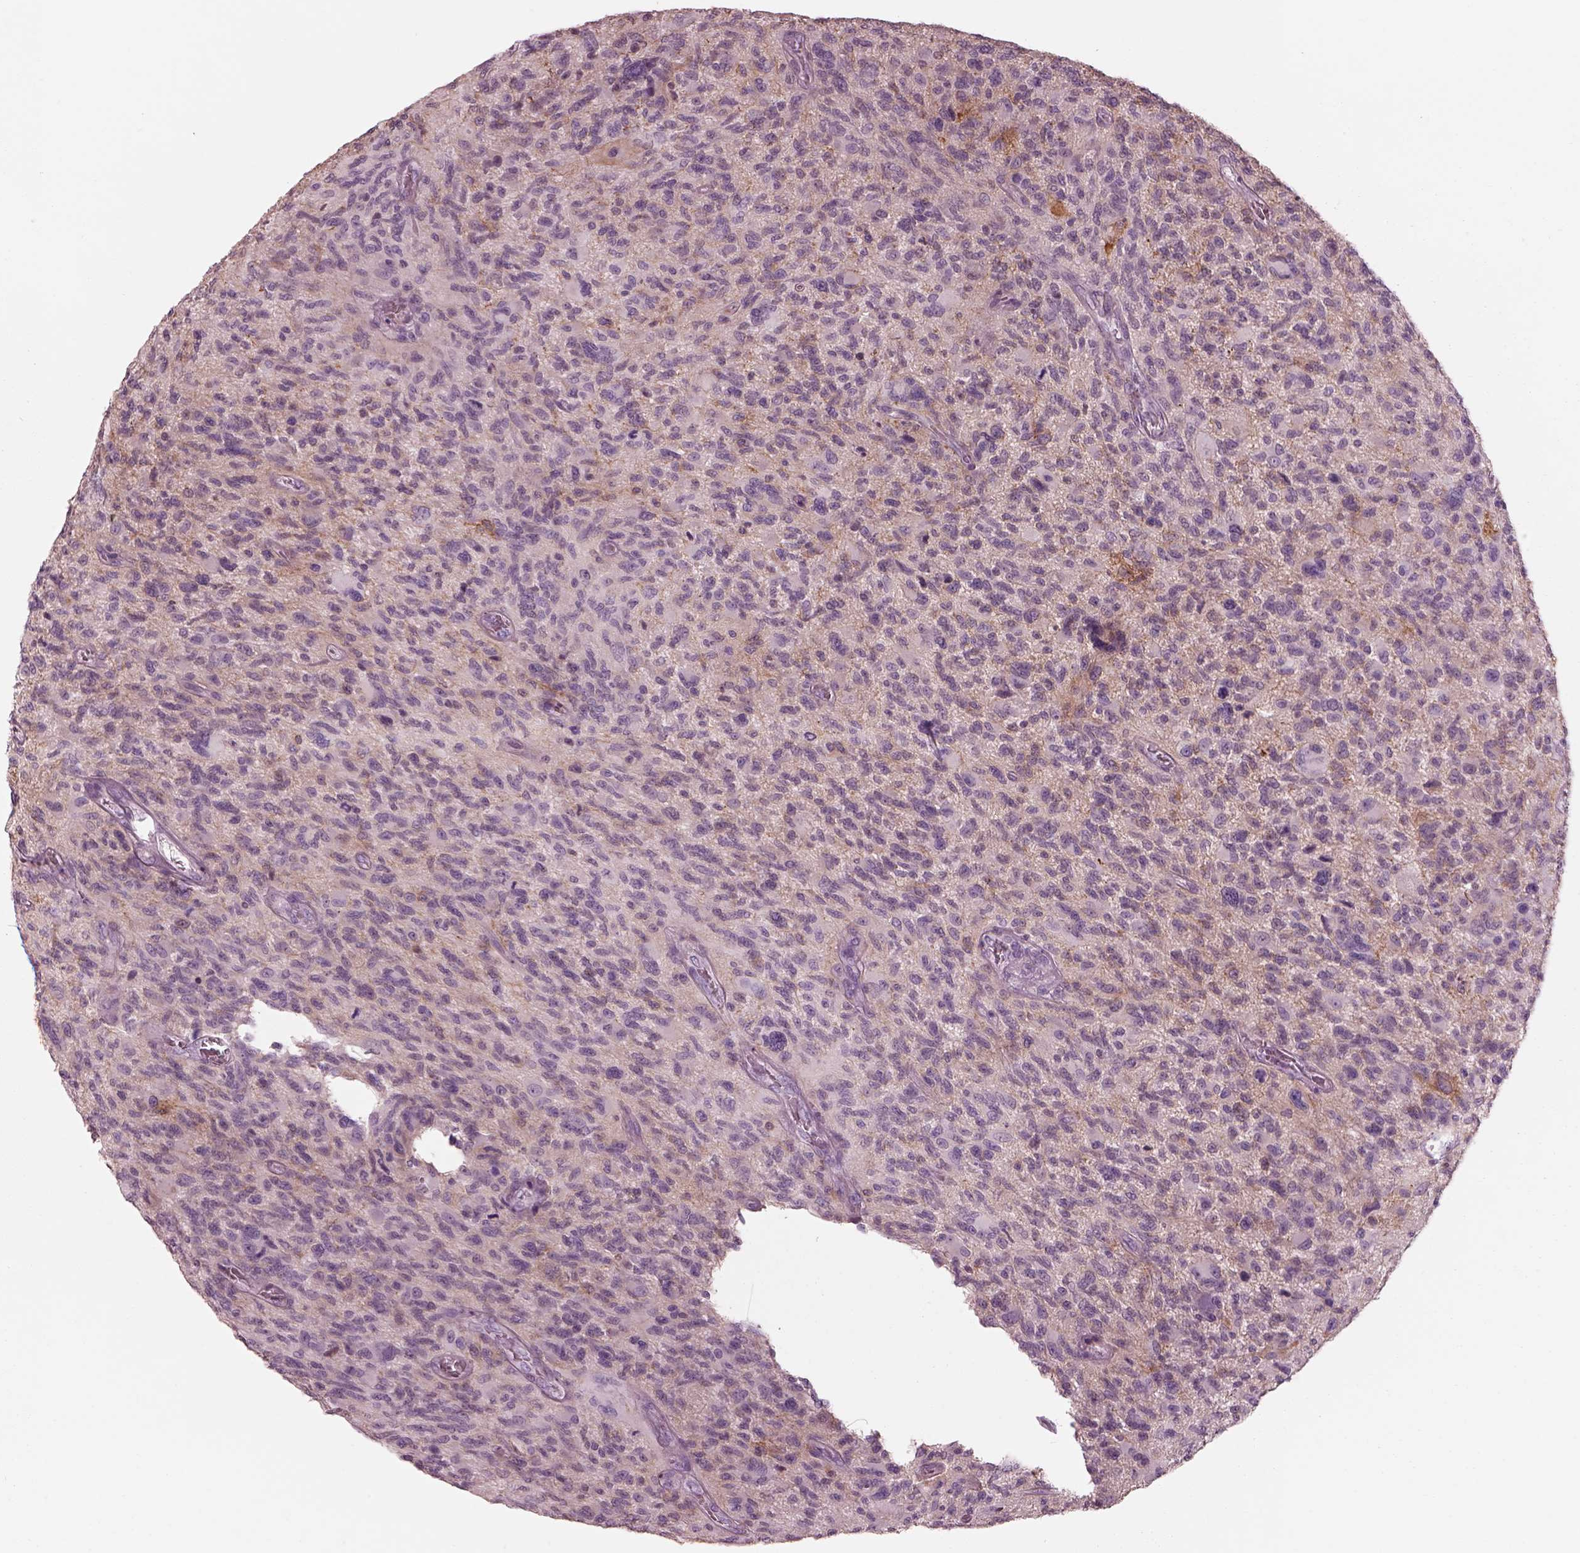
{"staining": {"intensity": "negative", "quantity": "none", "location": "none"}, "tissue": "glioma", "cell_type": "Tumor cells", "image_type": "cancer", "snomed": [{"axis": "morphology", "description": "Glioma, malignant, NOS"}, {"axis": "morphology", "description": "Glioma, malignant, High grade"}, {"axis": "topography", "description": "Brain"}], "caption": "This is a photomicrograph of IHC staining of glioma, which shows no staining in tumor cells.", "gene": "CADM2", "patient": {"sex": "female", "age": 71}}